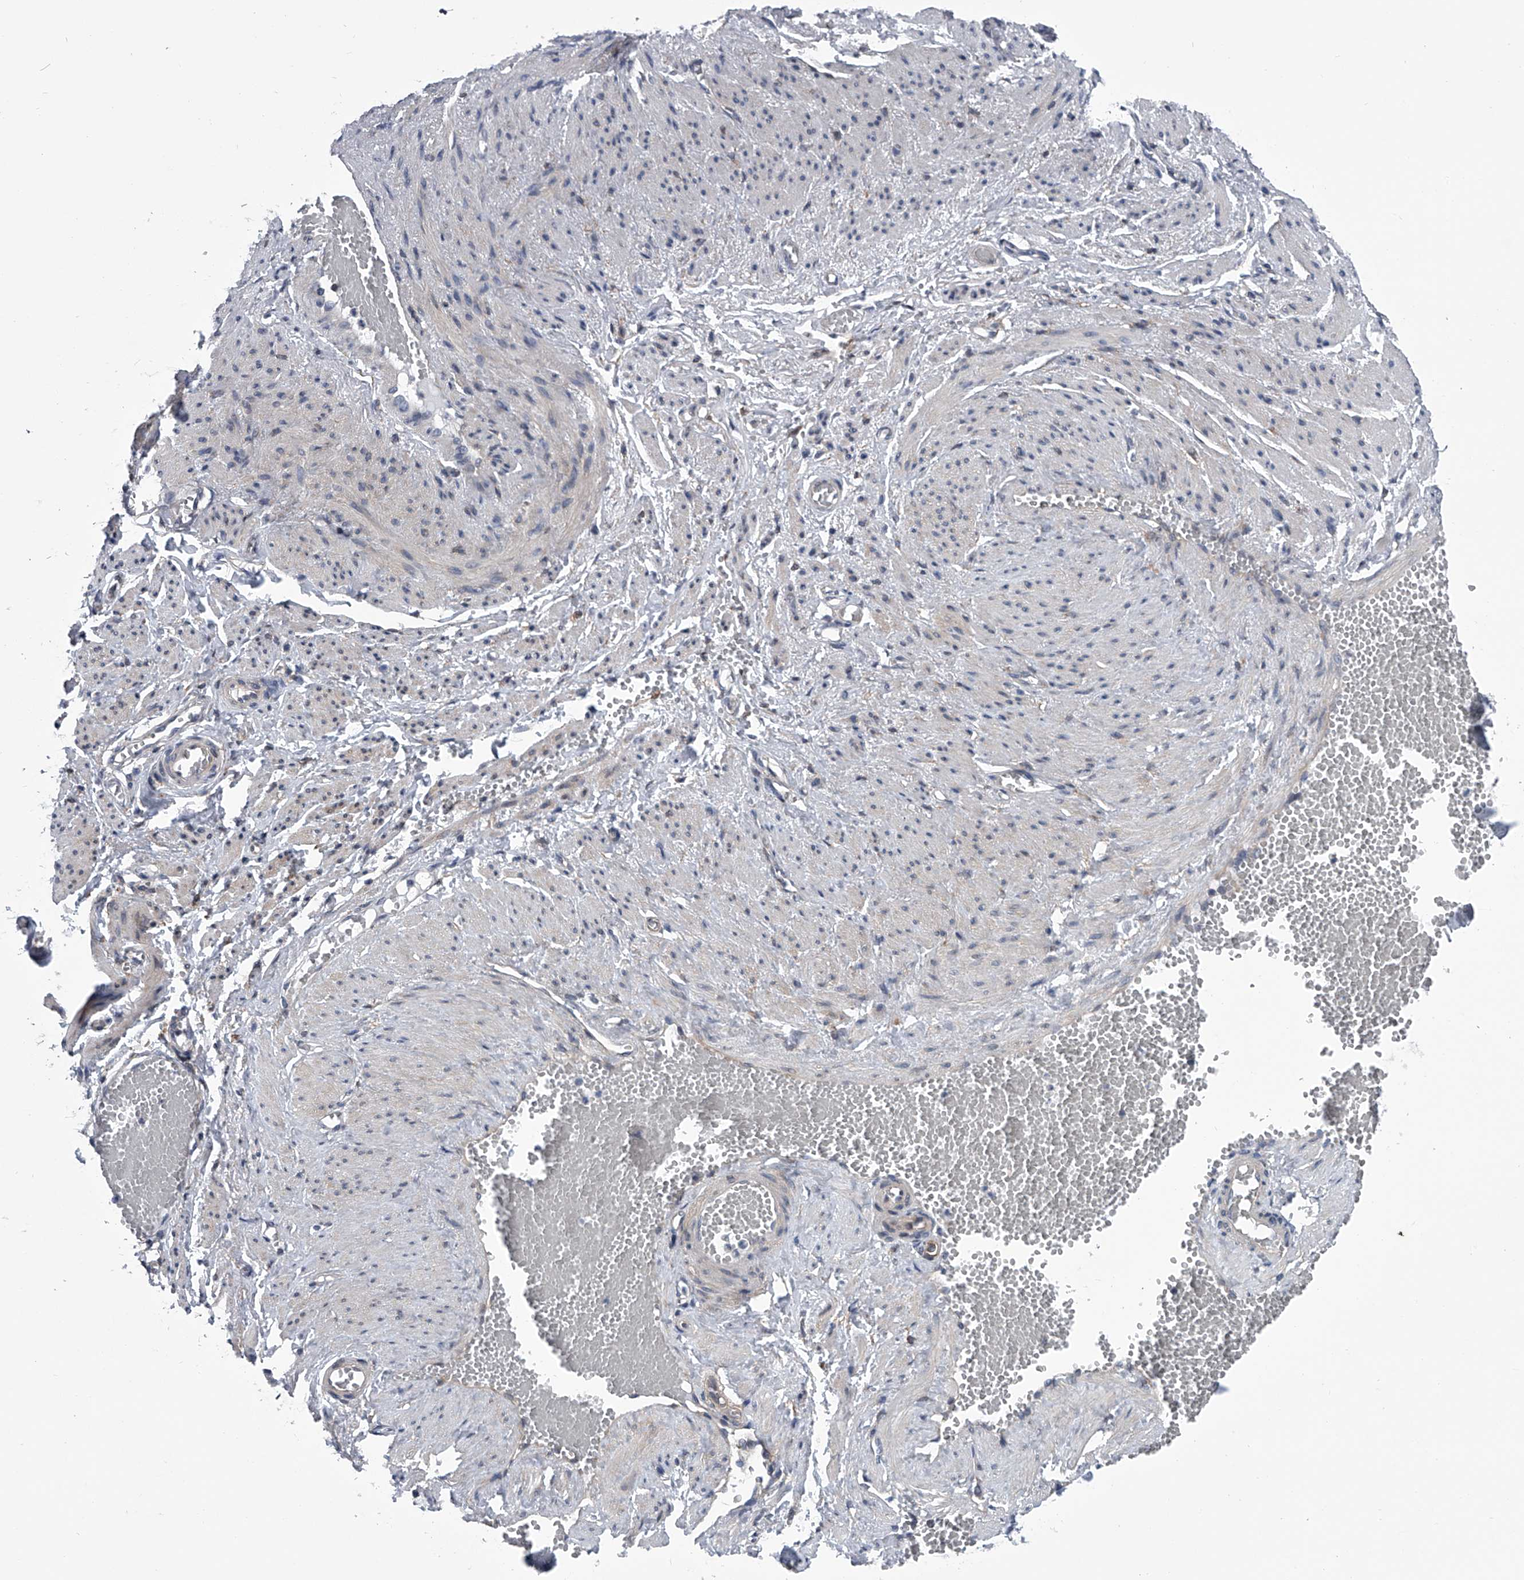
{"staining": {"intensity": "negative", "quantity": "none", "location": "none"}, "tissue": "soft tissue", "cell_type": "Chondrocytes", "image_type": "normal", "snomed": [{"axis": "morphology", "description": "Normal tissue, NOS"}, {"axis": "topography", "description": "Smooth muscle"}, {"axis": "topography", "description": "Peripheral nerve tissue"}], "caption": "This is an IHC micrograph of unremarkable human soft tissue. There is no expression in chondrocytes.", "gene": "PPP2R5D", "patient": {"sex": "female", "age": 39}}